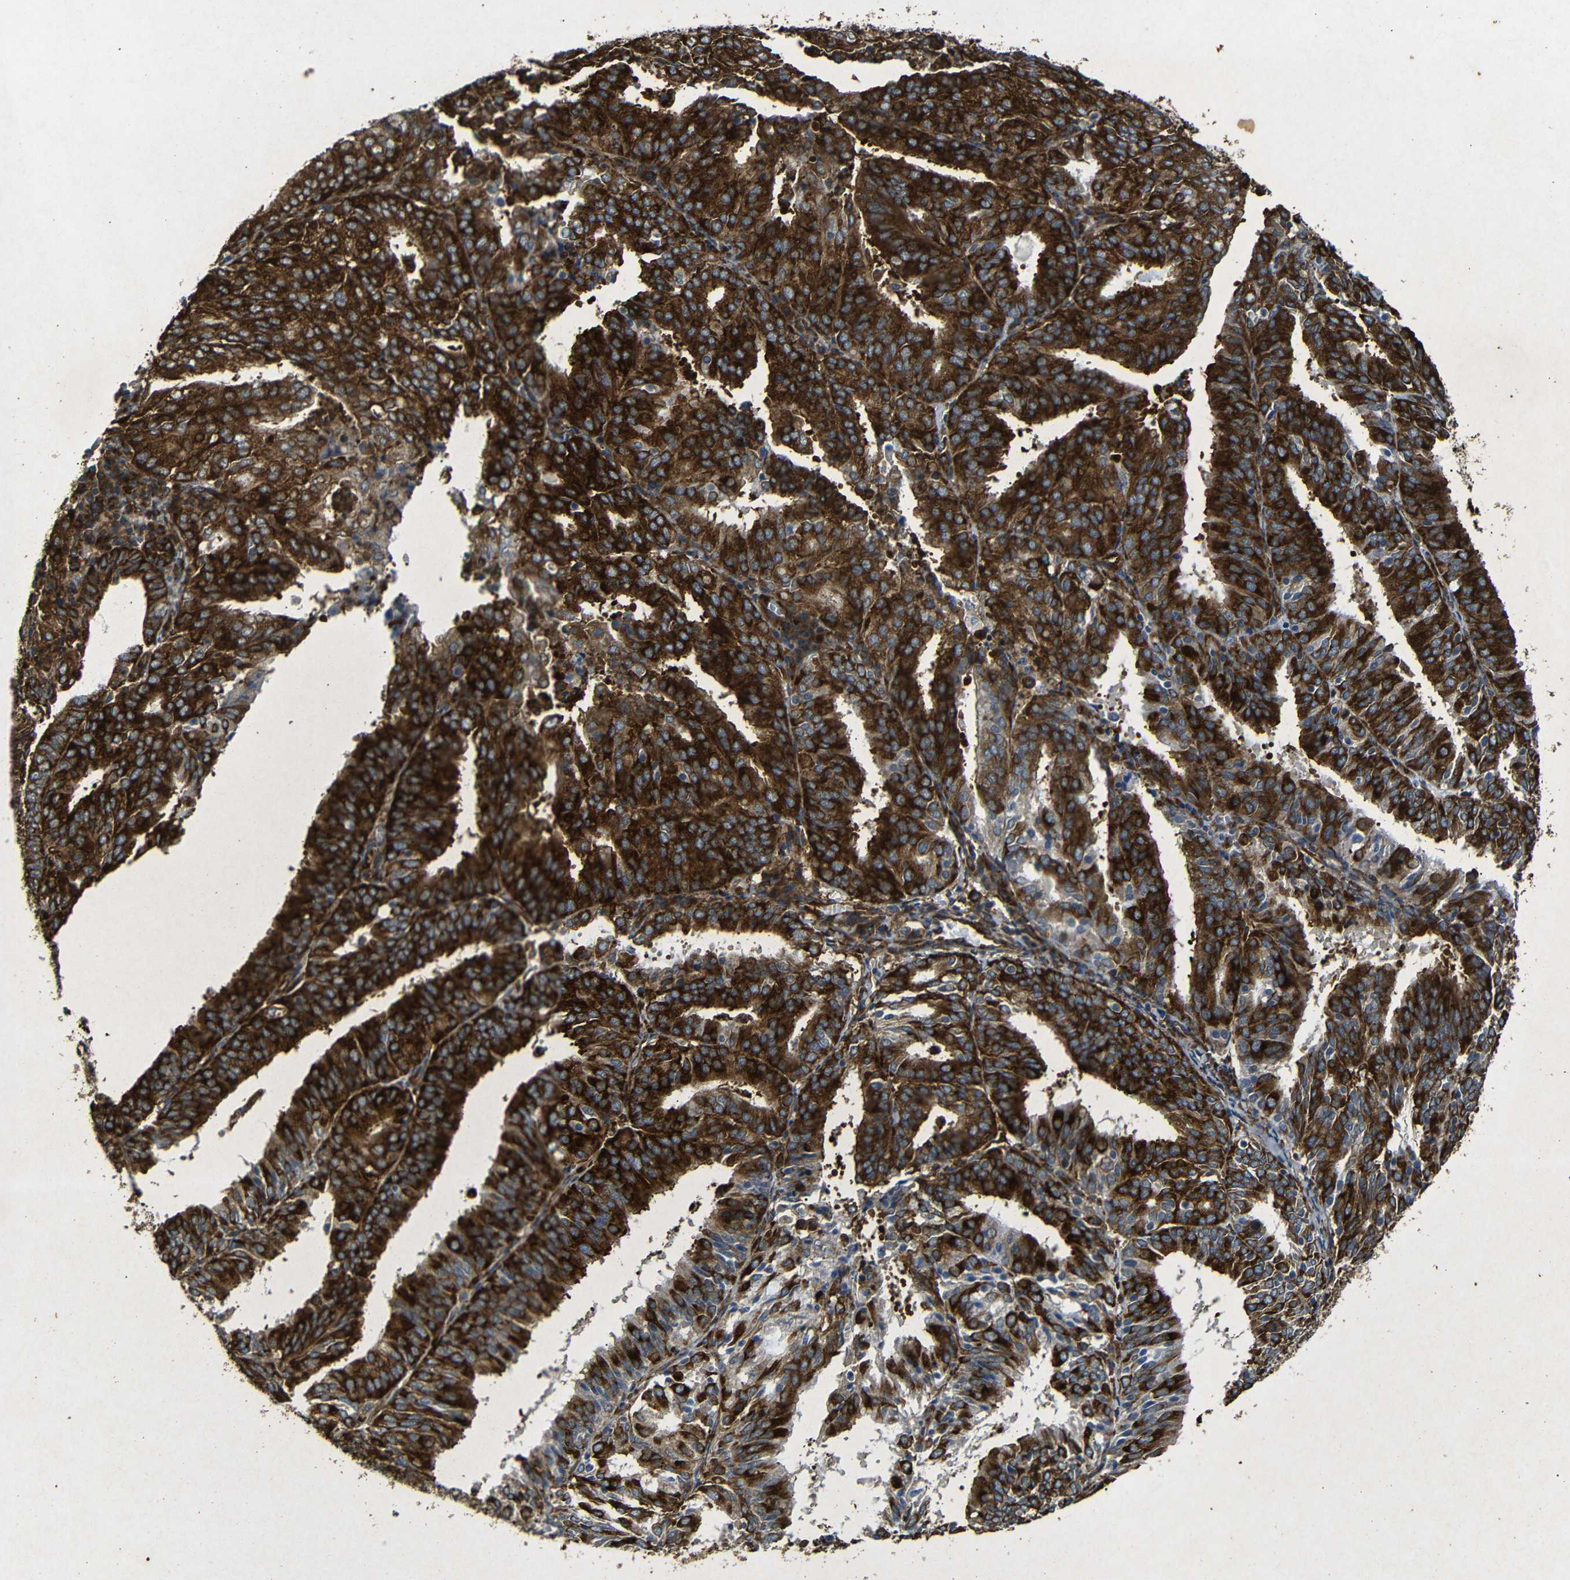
{"staining": {"intensity": "strong", "quantity": ">75%", "location": "cytoplasmic/membranous"}, "tissue": "endometrial cancer", "cell_type": "Tumor cells", "image_type": "cancer", "snomed": [{"axis": "morphology", "description": "Adenocarcinoma, NOS"}, {"axis": "topography", "description": "Uterus"}], "caption": "The immunohistochemical stain labels strong cytoplasmic/membranous staining in tumor cells of endometrial cancer tissue. (Brightfield microscopy of DAB IHC at high magnification).", "gene": "BTF3", "patient": {"sex": "female", "age": 60}}